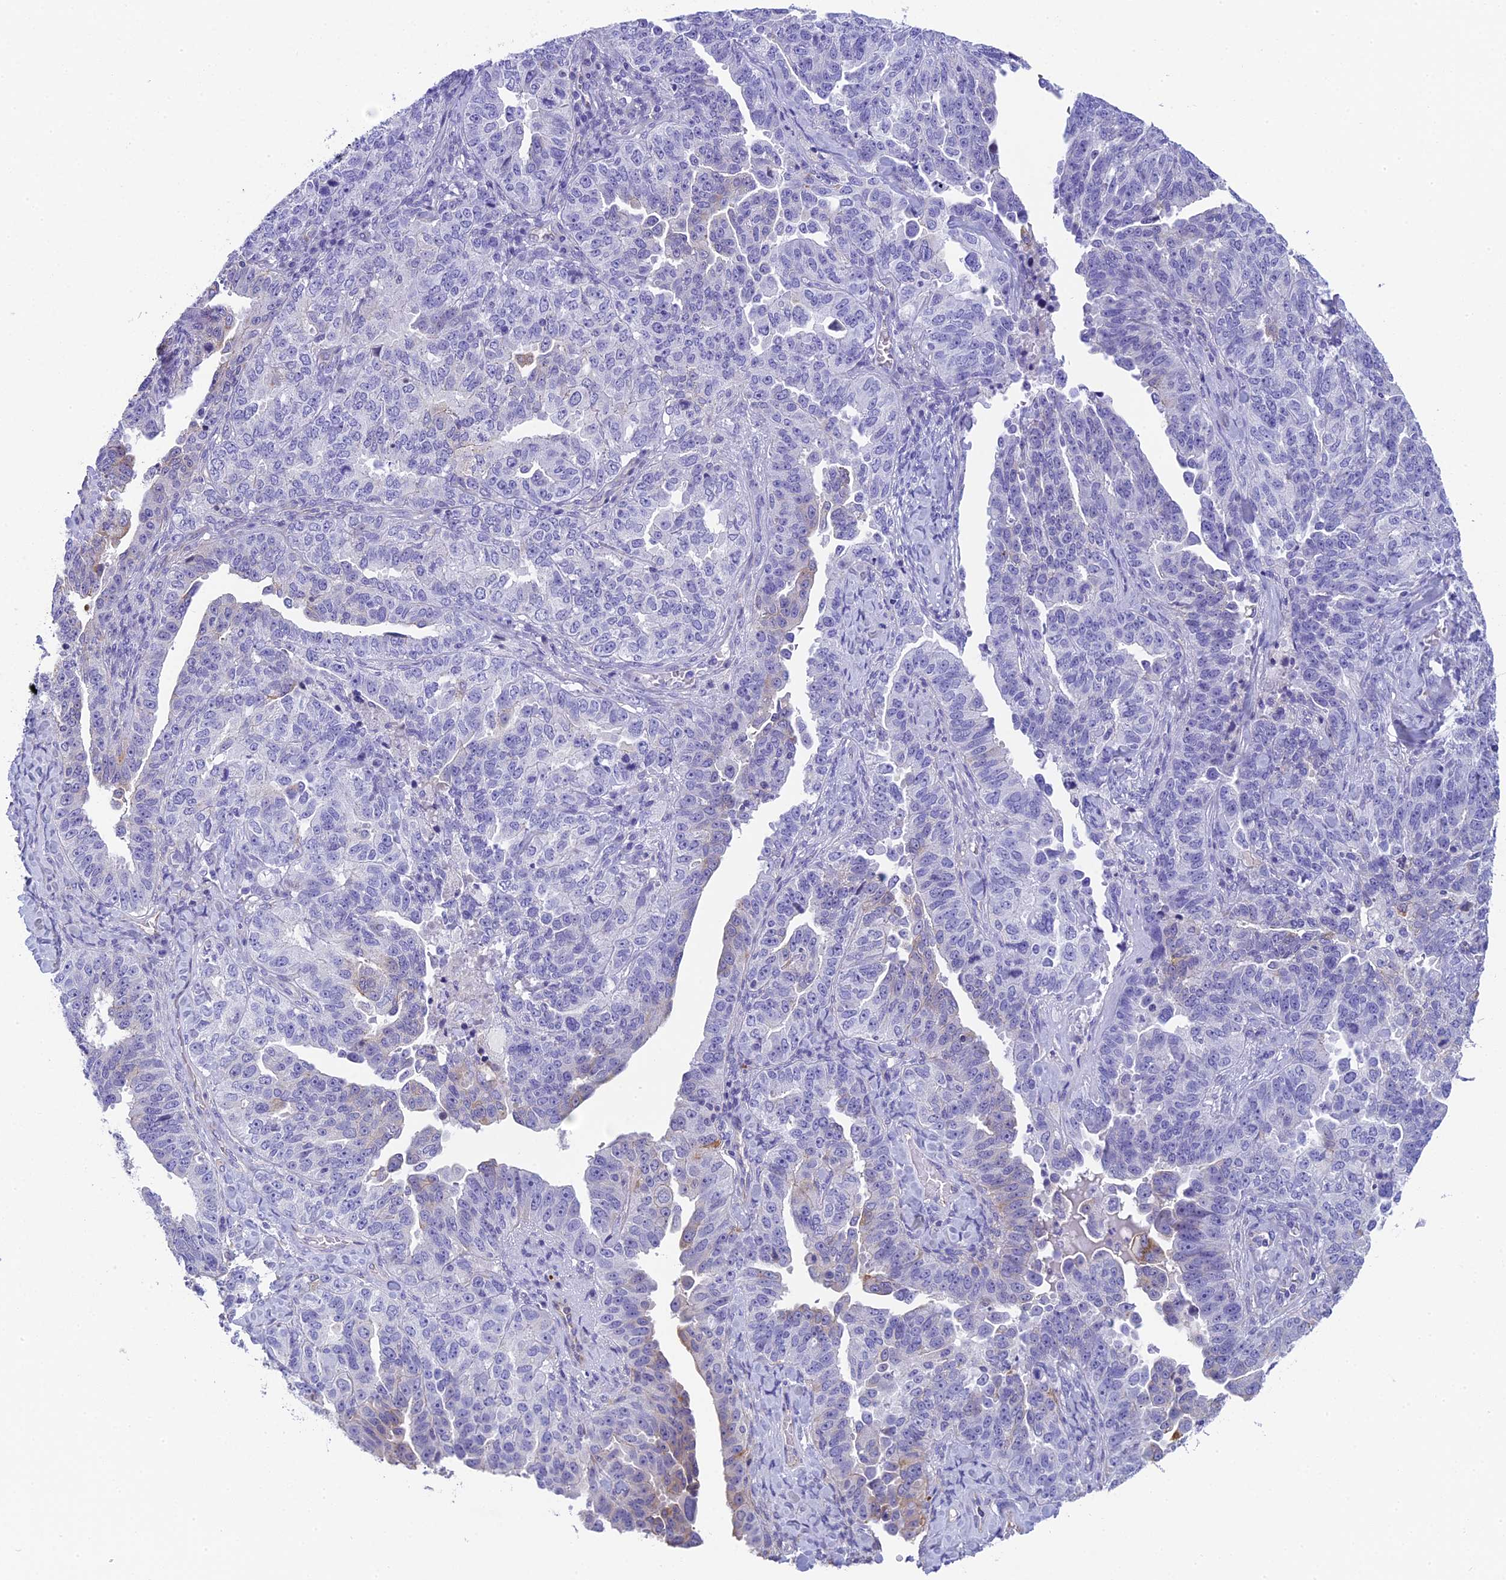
{"staining": {"intensity": "negative", "quantity": "none", "location": "none"}, "tissue": "ovarian cancer", "cell_type": "Tumor cells", "image_type": "cancer", "snomed": [{"axis": "morphology", "description": "Carcinoma, endometroid"}, {"axis": "topography", "description": "Ovary"}], "caption": "Immunohistochemistry (IHC) image of neoplastic tissue: ovarian endometroid carcinoma stained with DAB (3,3'-diaminobenzidine) displays no significant protein expression in tumor cells. Brightfield microscopy of IHC stained with DAB (brown) and hematoxylin (blue), captured at high magnification.", "gene": "TACSTD2", "patient": {"sex": "female", "age": 62}}